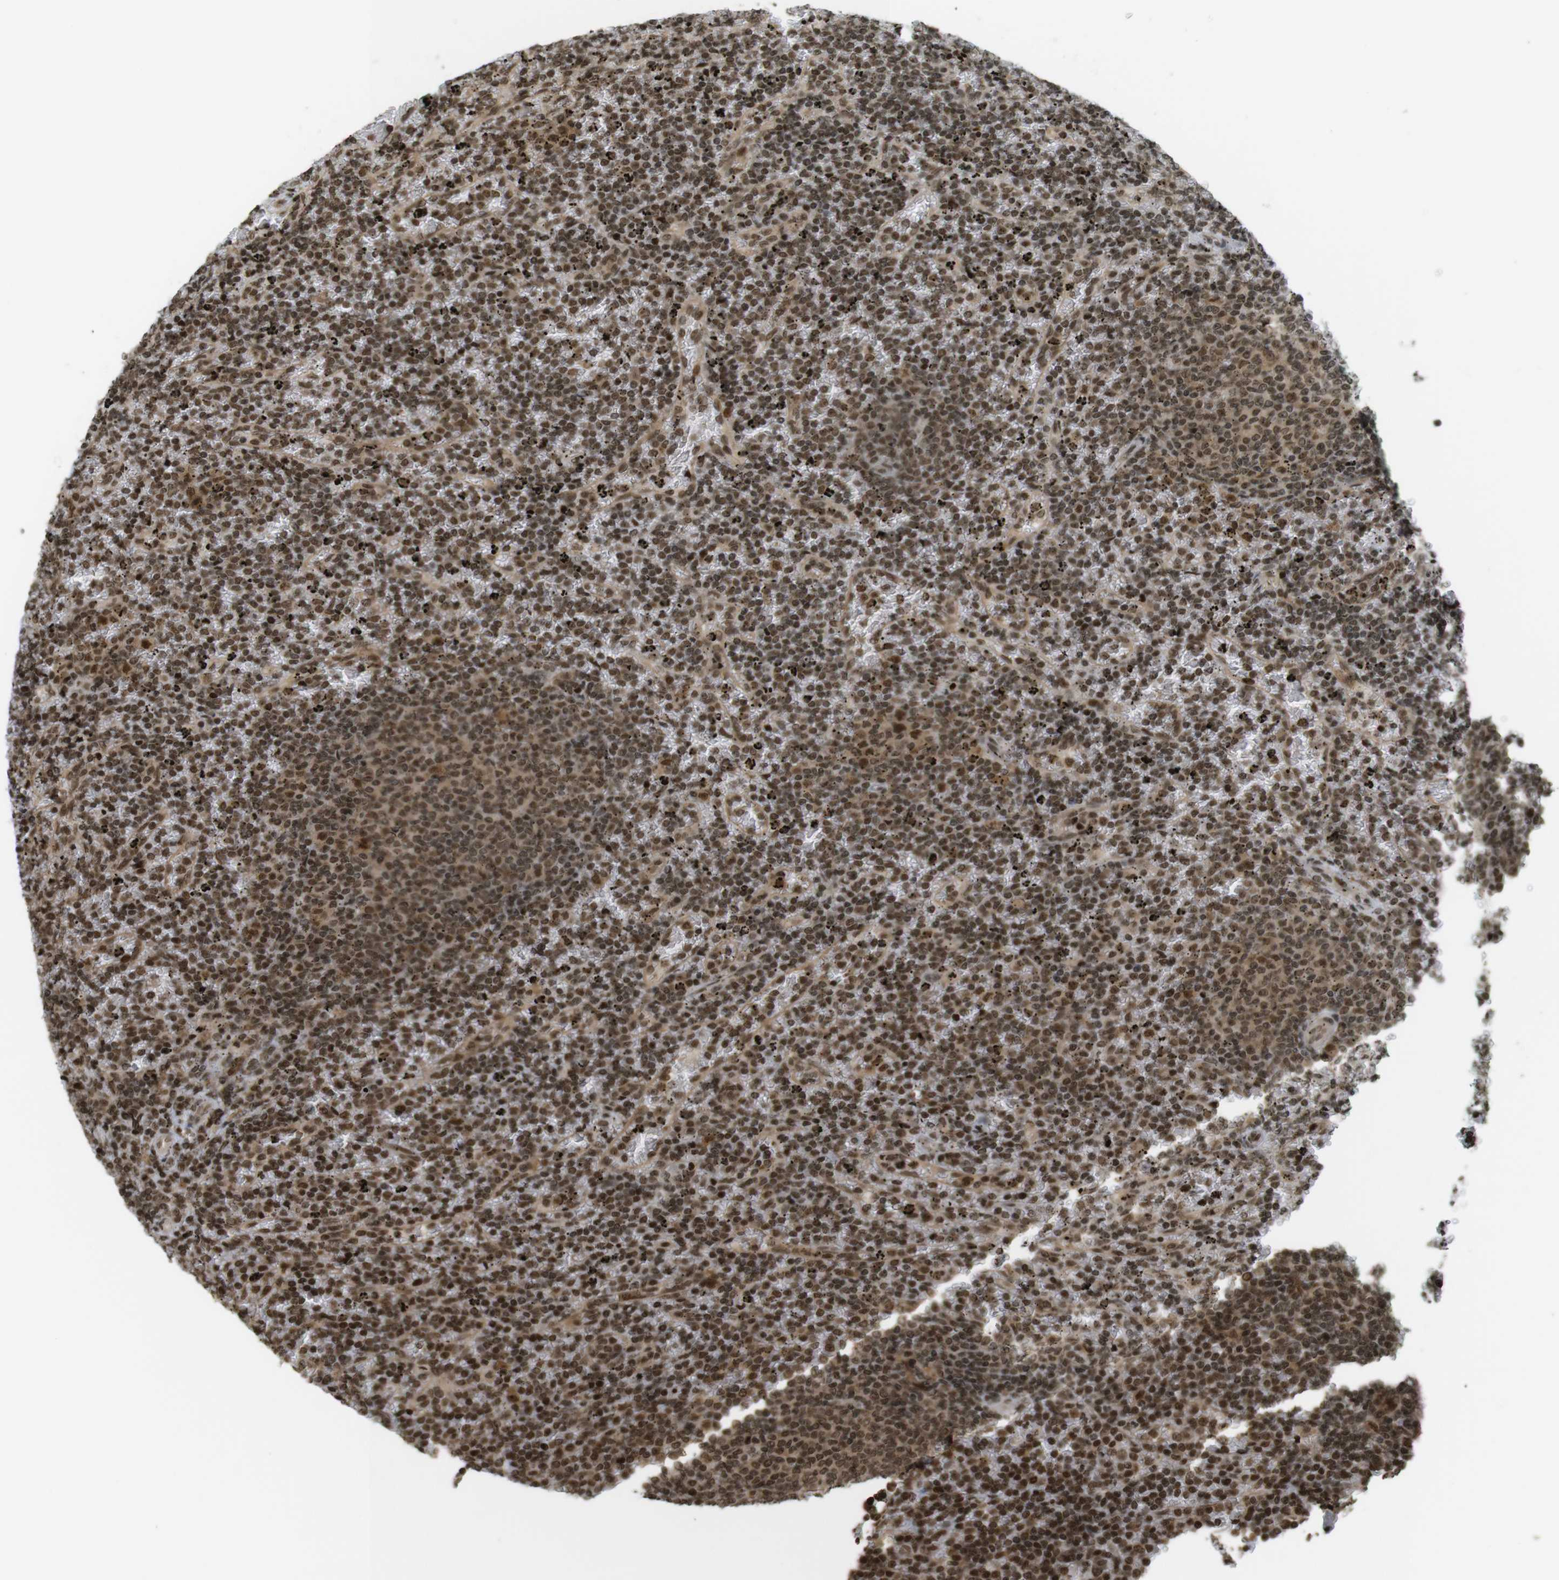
{"staining": {"intensity": "moderate", "quantity": ">75%", "location": "cytoplasmic/membranous,nuclear"}, "tissue": "lymphoma", "cell_type": "Tumor cells", "image_type": "cancer", "snomed": [{"axis": "morphology", "description": "Malignant lymphoma, non-Hodgkin's type, Low grade"}, {"axis": "topography", "description": "Spleen"}], "caption": "Immunohistochemistry (IHC) of lymphoma reveals medium levels of moderate cytoplasmic/membranous and nuclear positivity in approximately >75% of tumor cells.", "gene": "RUVBL2", "patient": {"sex": "female", "age": 77}}